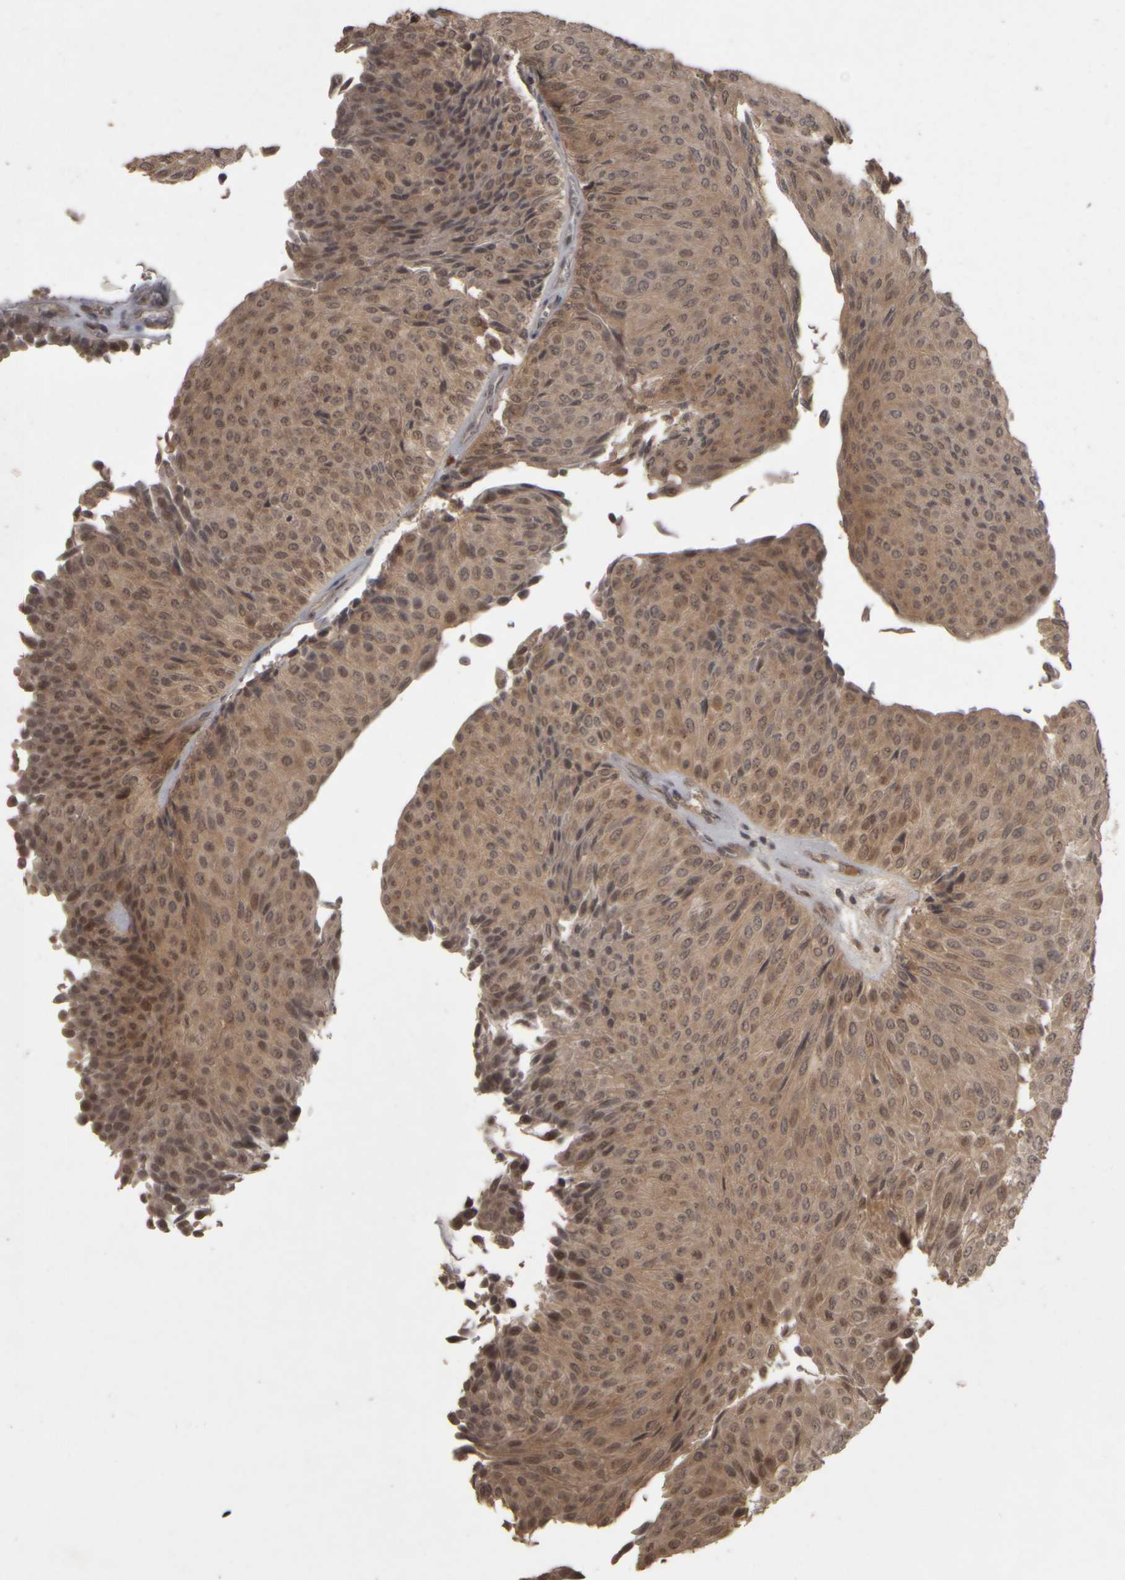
{"staining": {"intensity": "weak", "quantity": ">75%", "location": "cytoplasmic/membranous,nuclear"}, "tissue": "urothelial cancer", "cell_type": "Tumor cells", "image_type": "cancer", "snomed": [{"axis": "morphology", "description": "Urothelial carcinoma, Low grade"}, {"axis": "topography", "description": "Urinary bladder"}], "caption": "Tumor cells exhibit low levels of weak cytoplasmic/membranous and nuclear expression in about >75% of cells in low-grade urothelial carcinoma. Nuclei are stained in blue.", "gene": "ACO1", "patient": {"sex": "male", "age": 78}}